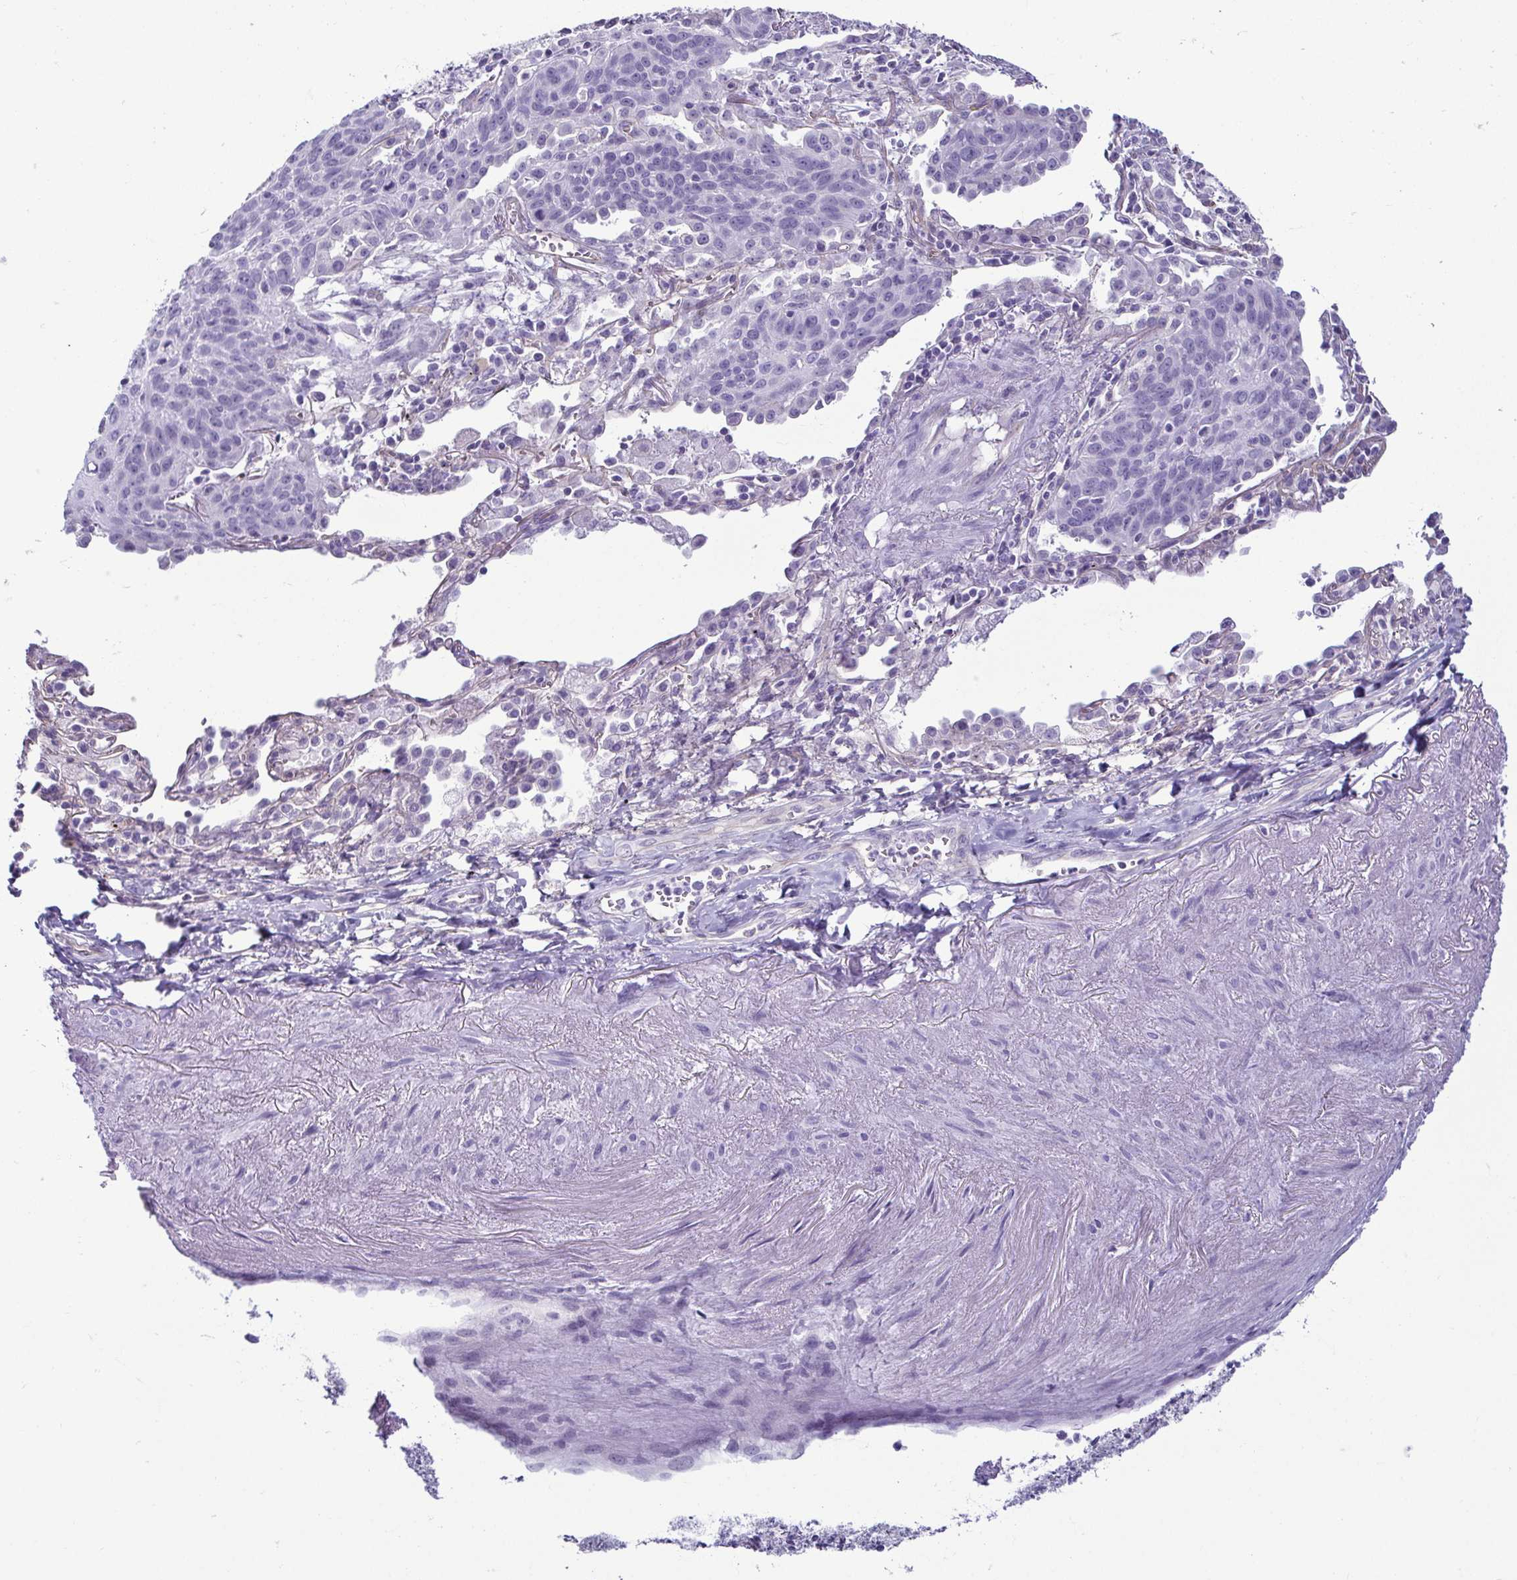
{"staining": {"intensity": "negative", "quantity": "none", "location": "none"}, "tissue": "lung cancer", "cell_type": "Tumor cells", "image_type": "cancer", "snomed": [{"axis": "morphology", "description": "Squamous cell carcinoma, NOS"}, {"axis": "topography", "description": "Lung"}], "caption": "Tumor cells are negative for brown protein staining in lung cancer (squamous cell carcinoma).", "gene": "CASP14", "patient": {"sex": "male", "age": 71}}